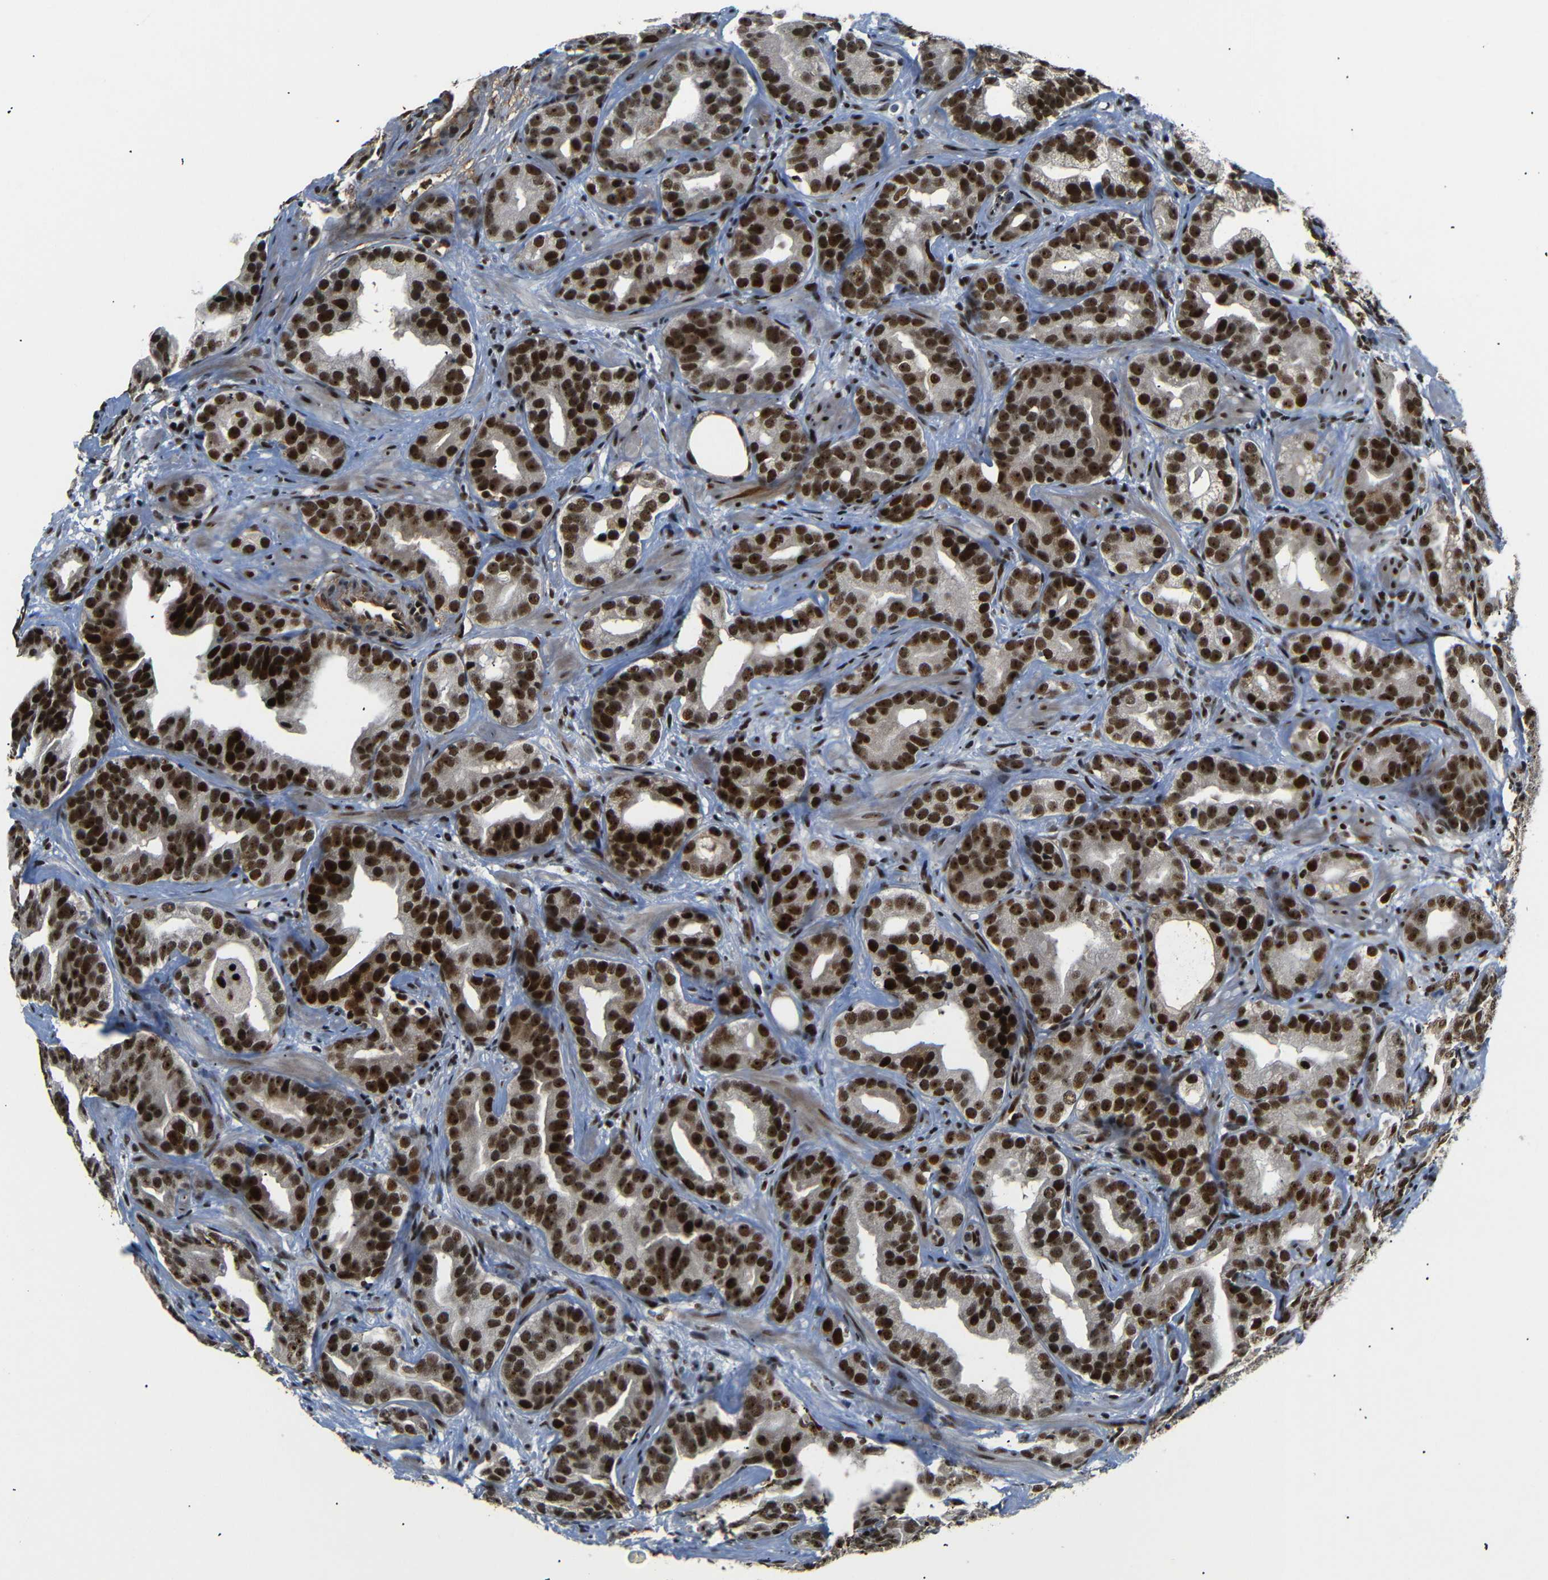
{"staining": {"intensity": "strong", "quantity": ">75%", "location": "nuclear"}, "tissue": "prostate cancer", "cell_type": "Tumor cells", "image_type": "cancer", "snomed": [{"axis": "morphology", "description": "Adenocarcinoma, Low grade"}, {"axis": "topography", "description": "Prostate"}], "caption": "This is a micrograph of IHC staining of prostate cancer, which shows strong expression in the nuclear of tumor cells.", "gene": "SETDB2", "patient": {"sex": "male", "age": 59}}